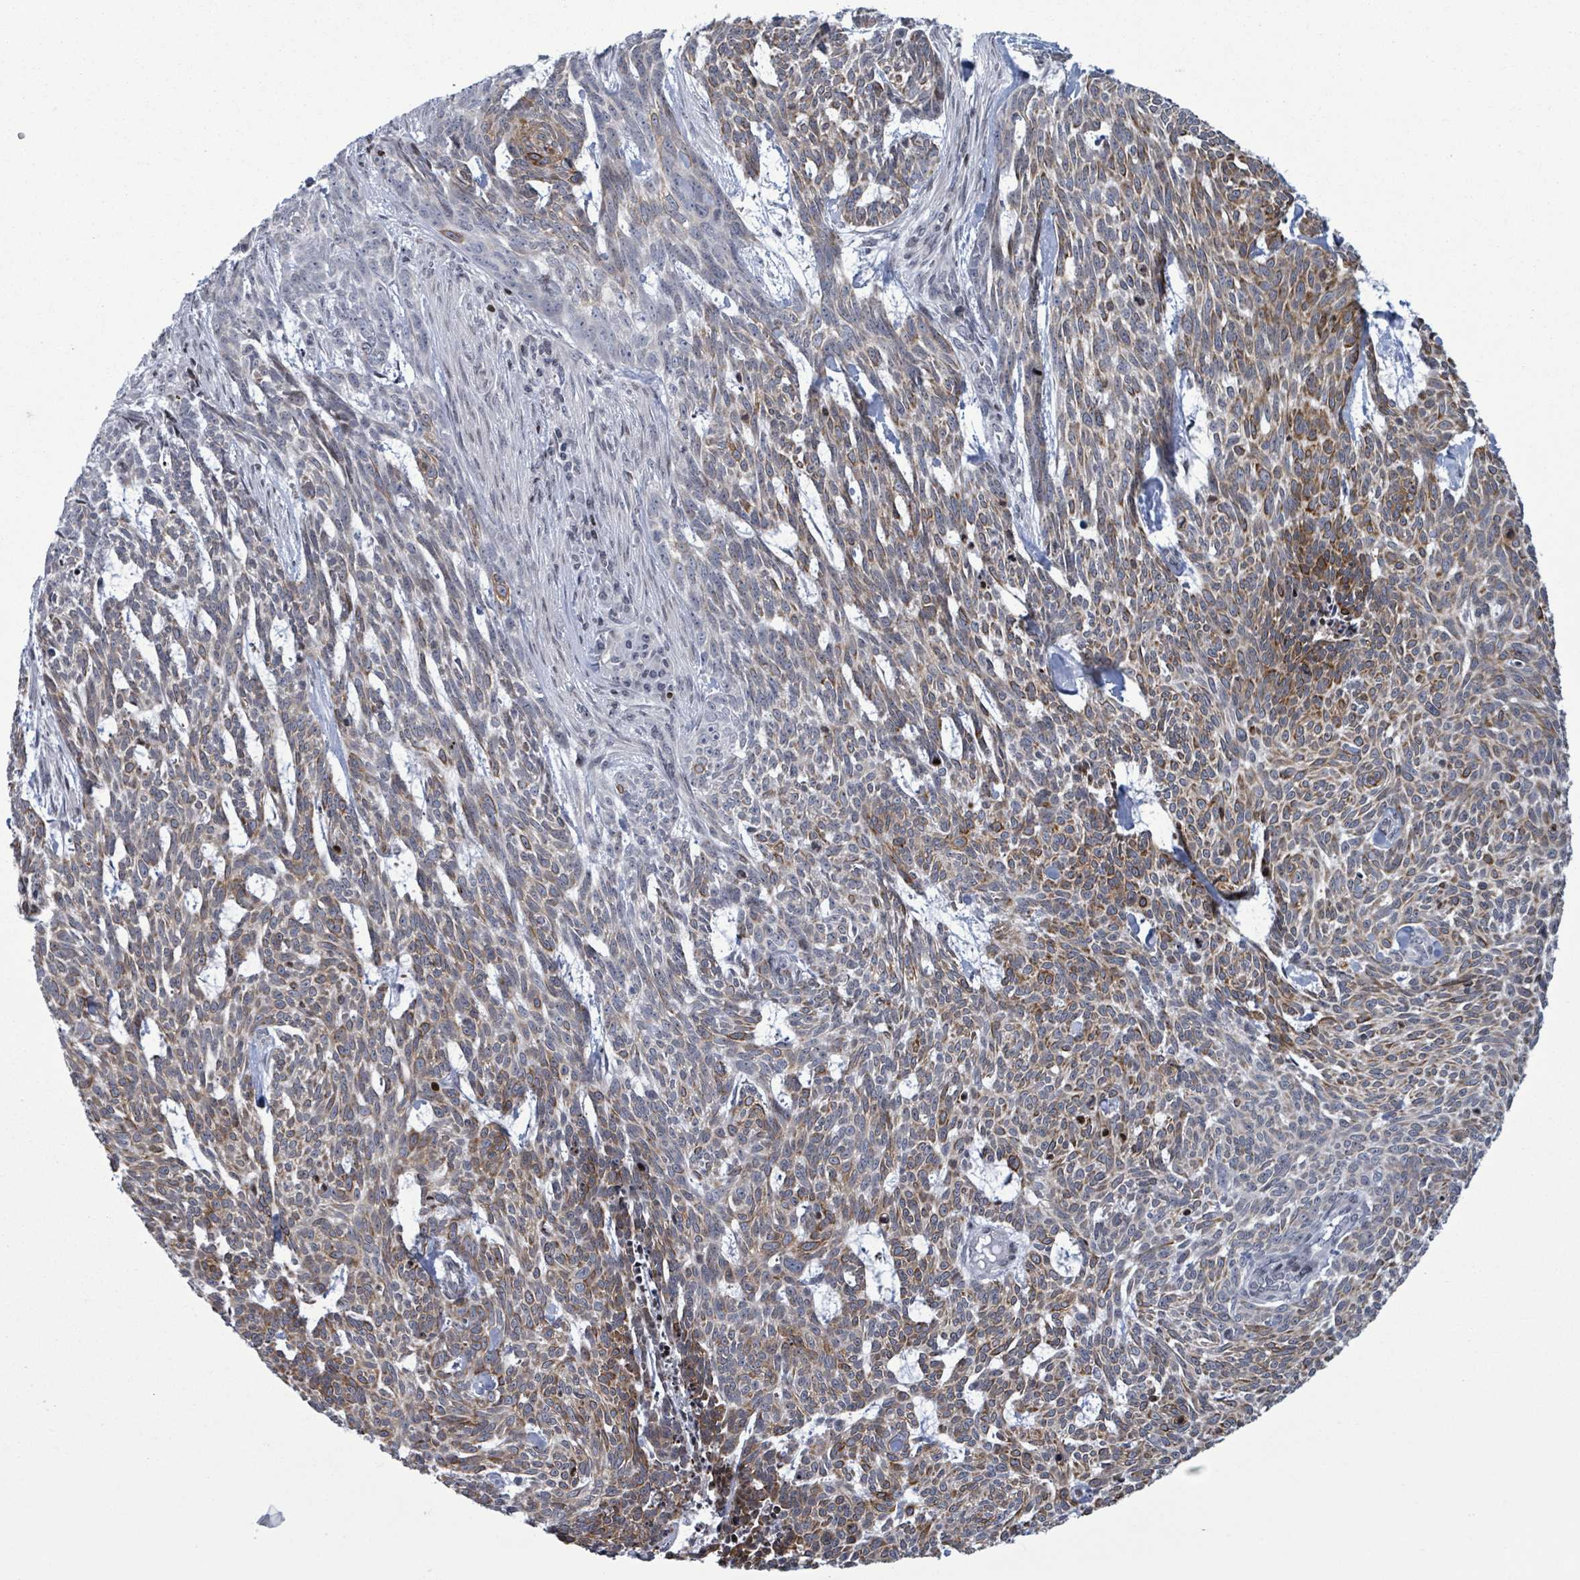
{"staining": {"intensity": "moderate", "quantity": ">75%", "location": "cytoplasmic/membranous"}, "tissue": "skin cancer", "cell_type": "Tumor cells", "image_type": "cancer", "snomed": [{"axis": "morphology", "description": "Basal cell carcinoma"}, {"axis": "topography", "description": "Skin"}], "caption": "IHC staining of skin basal cell carcinoma, which demonstrates medium levels of moderate cytoplasmic/membranous staining in about >75% of tumor cells indicating moderate cytoplasmic/membranous protein expression. The staining was performed using DAB (3,3'-diaminobenzidine) (brown) for protein detection and nuclei were counterstained in hematoxylin (blue).", "gene": "FNDC4", "patient": {"sex": "female", "age": 93}}